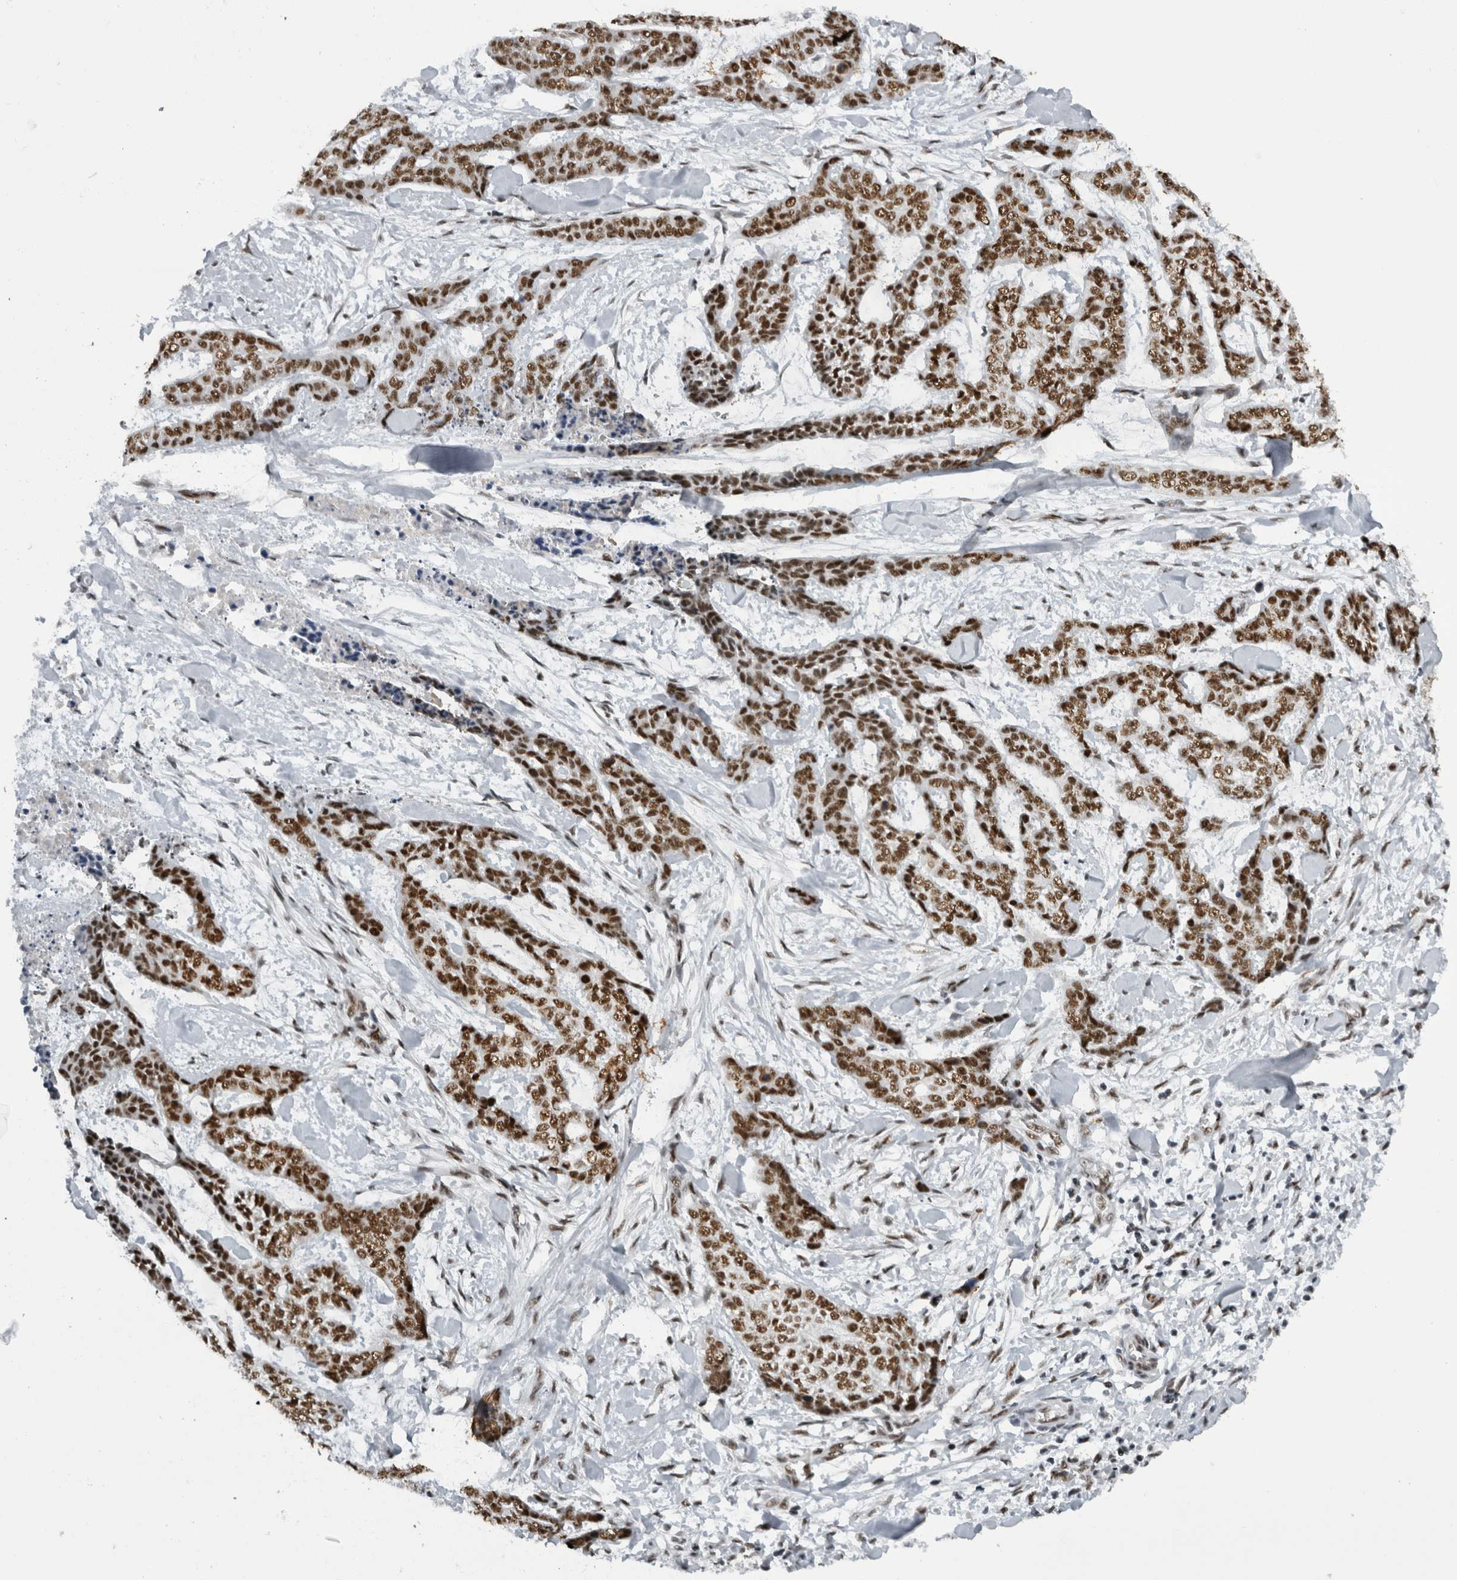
{"staining": {"intensity": "strong", "quantity": ">75%", "location": "nuclear"}, "tissue": "skin cancer", "cell_type": "Tumor cells", "image_type": "cancer", "snomed": [{"axis": "morphology", "description": "Basal cell carcinoma"}, {"axis": "topography", "description": "Skin"}], "caption": "Approximately >75% of tumor cells in human basal cell carcinoma (skin) show strong nuclear protein staining as visualized by brown immunohistochemical staining.", "gene": "ZSCAN2", "patient": {"sex": "female", "age": 64}}